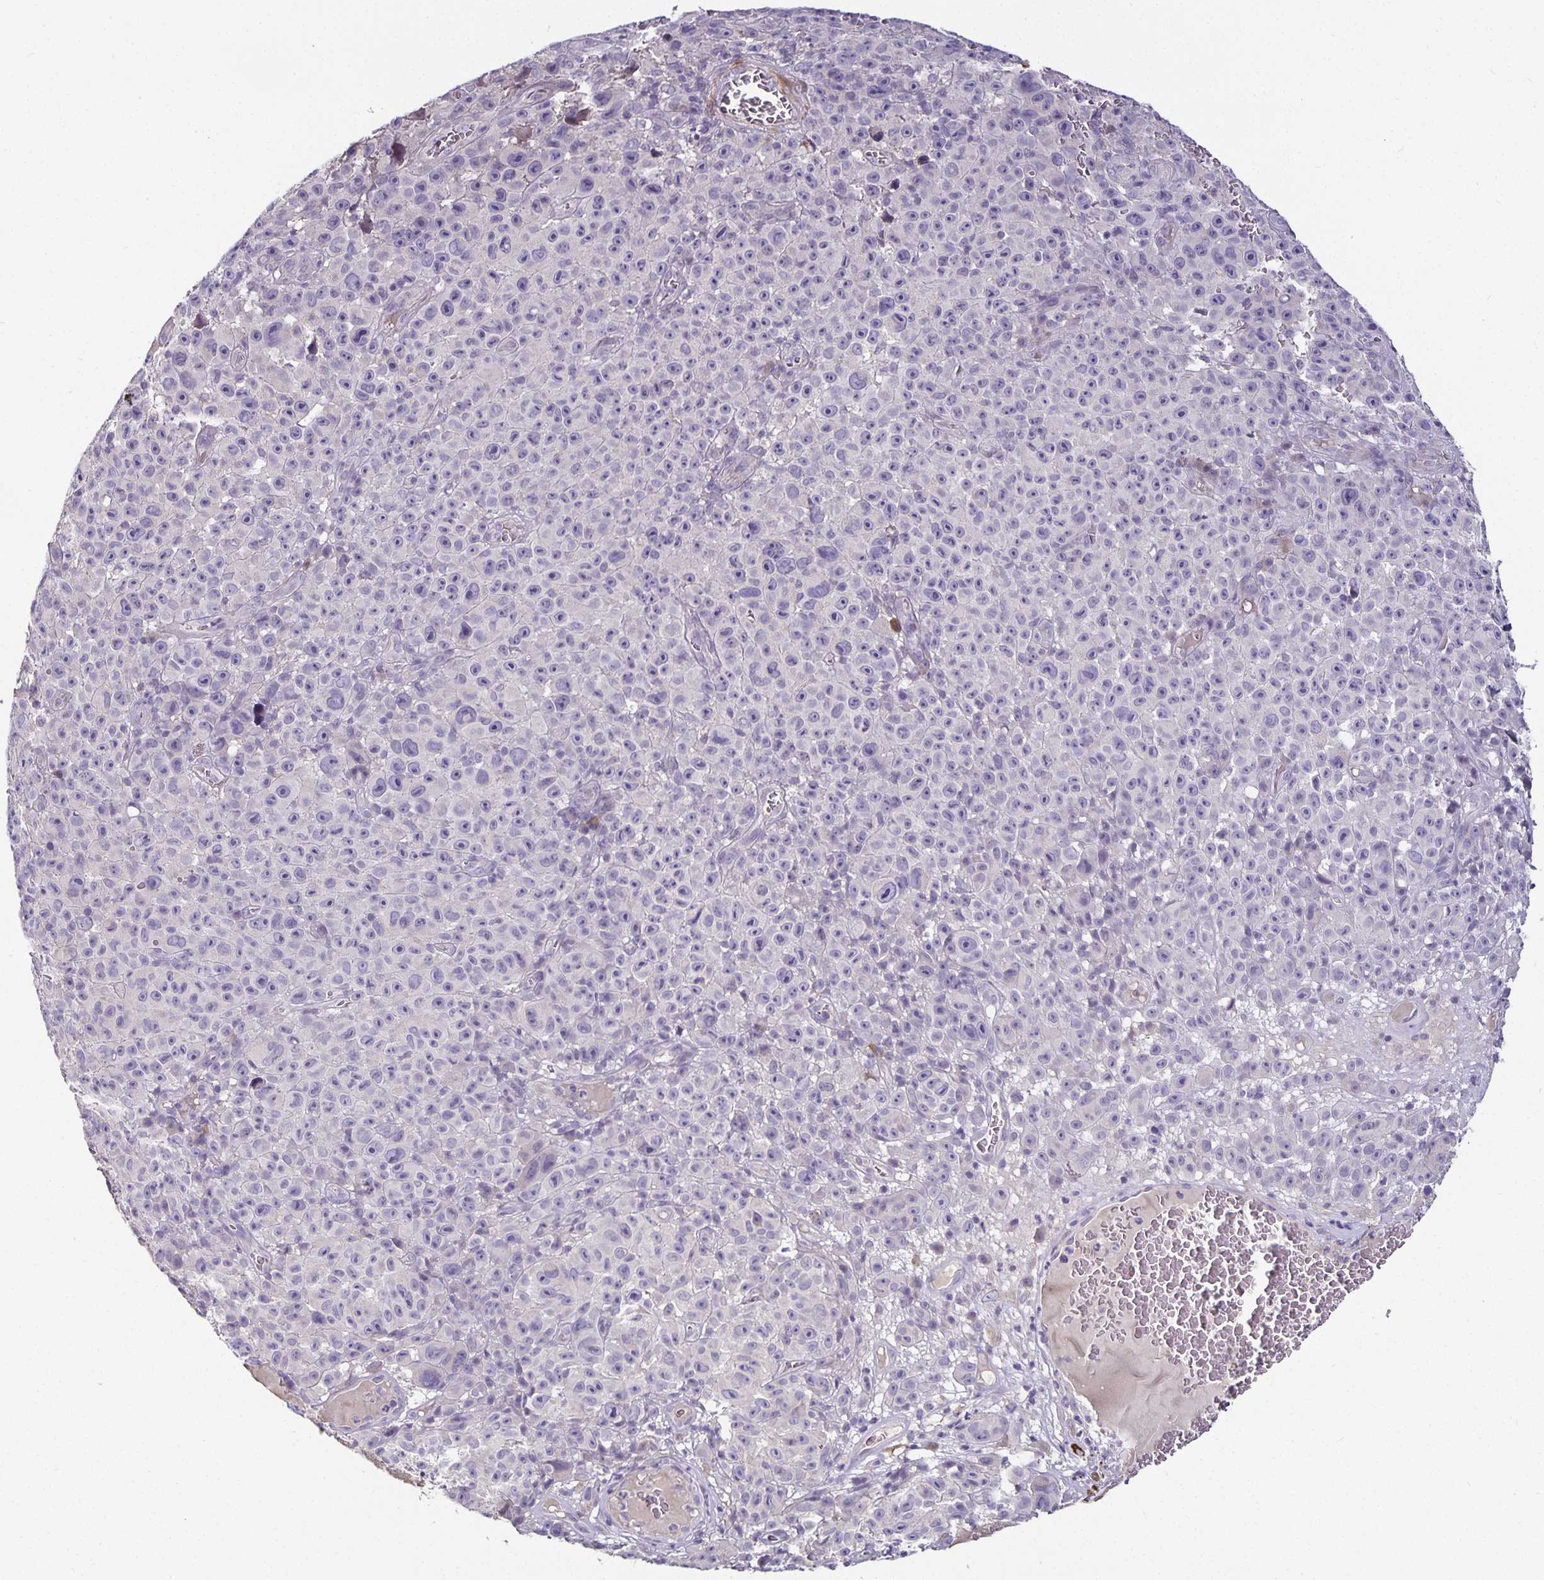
{"staining": {"intensity": "negative", "quantity": "none", "location": "none"}, "tissue": "melanoma", "cell_type": "Tumor cells", "image_type": "cancer", "snomed": [{"axis": "morphology", "description": "Malignant melanoma, NOS"}, {"axis": "topography", "description": "Skin"}], "caption": "A photomicrograph of malignant melanoma stained for a protein shows no brown staining in tumor cells.", "gene": "CA12", "patient": {"sex": "female", "age": 82}}